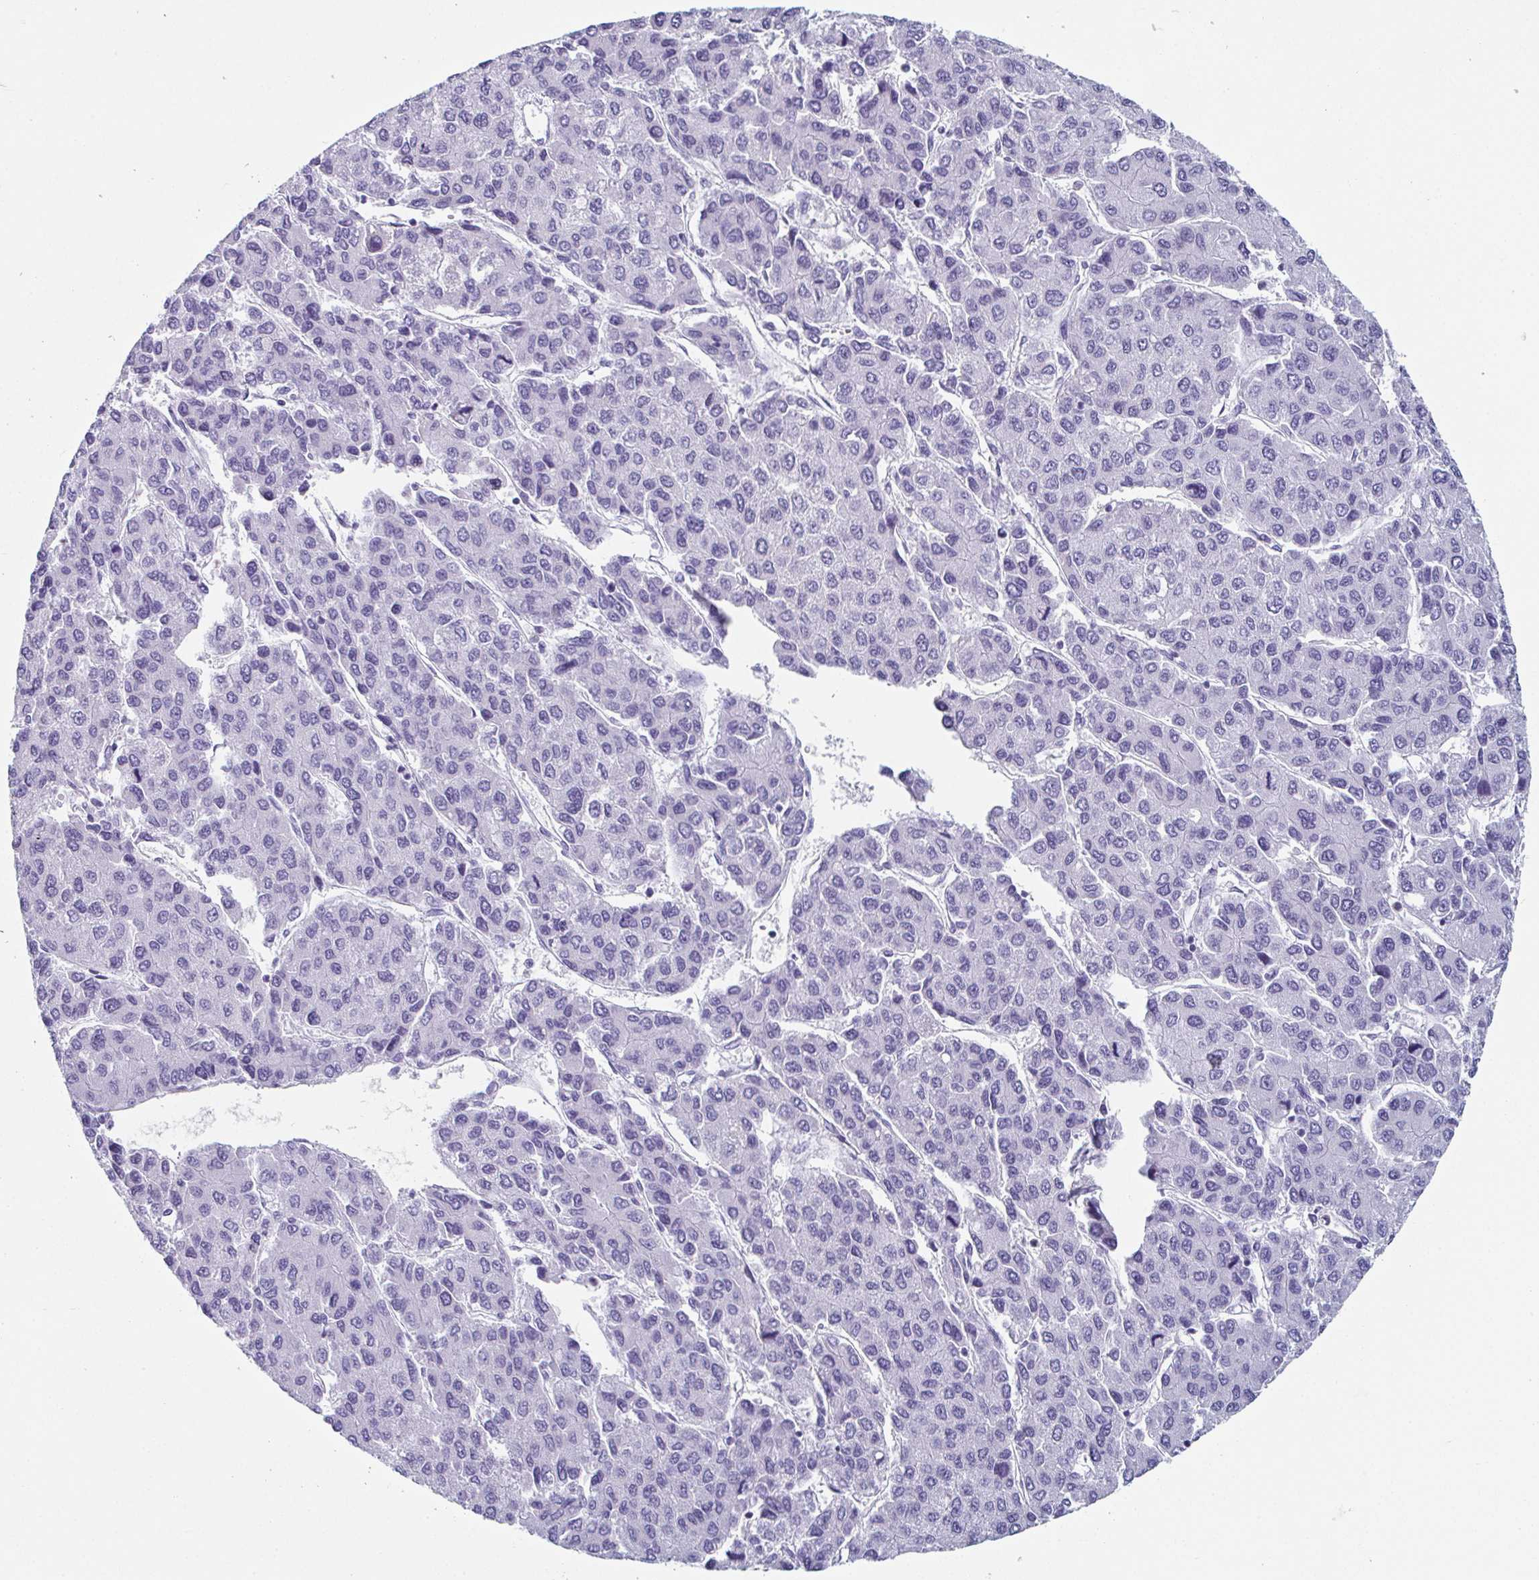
{"staining": {"intensity": "negative", "quantity": "none", "location": "none"}, "tissue": "liver cancer", "cell_type": "Tumor cells", "image_type": "cancer", "snomed": [{"axis": "morphology", "description": "Carcinoma, Hepatocellular, NOS"}, {"axis": "topography", "description": "Liver"}], "caption": "This is an immunohistochemistry histopathology image of human hepatocellular carcinoma (liver). There is no expression in tumor cells.", "gene": "CREG2", "patient": {"sex": "female", "age": 66}}